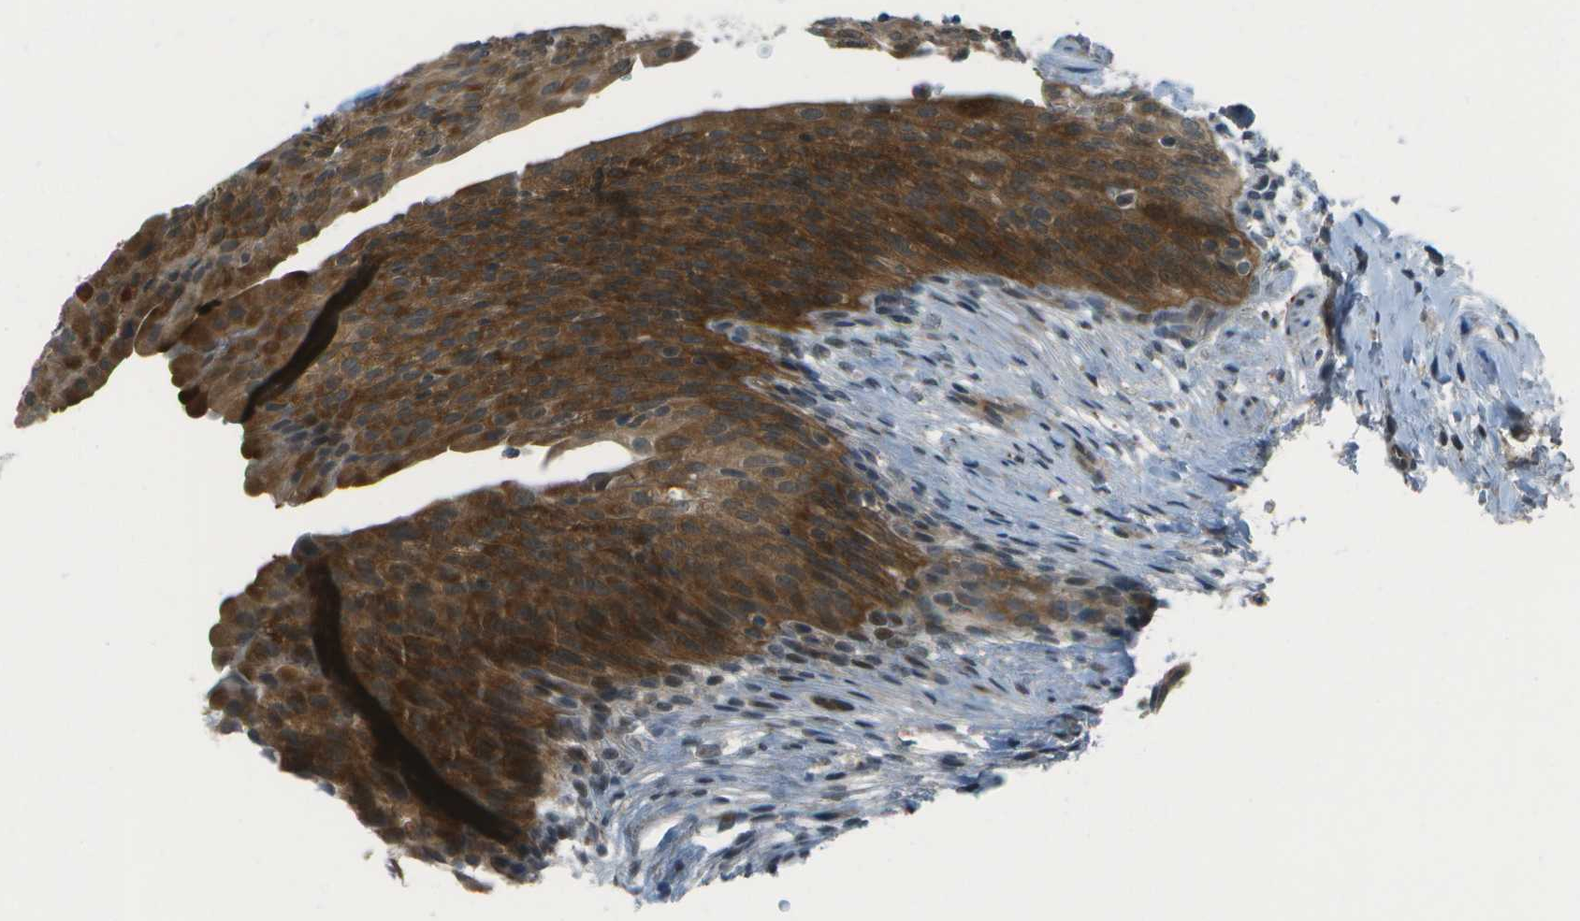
{"staining": {"intensity": "moderate", "quantity": ">75%", "location": "cytoplasmic/membranous"}, "tissue": "urinary bladder", "cell_type": "Urothelial cells", "image_type": "normal", "snomed": [{"axis": "morphology", "description": "Normal tissue, NOS"}, {"axis": "topography", "description": "Urinary bladder"}], "caption": "A micrograph showing moderate cytoplasmic/membranous expression in about >75% of urothelial cells in normal urinary bladder, as visualized by brown immunohistochemical staining.", "gene": "TMEM19", "patient": {"sex": "female", "age": 79}}